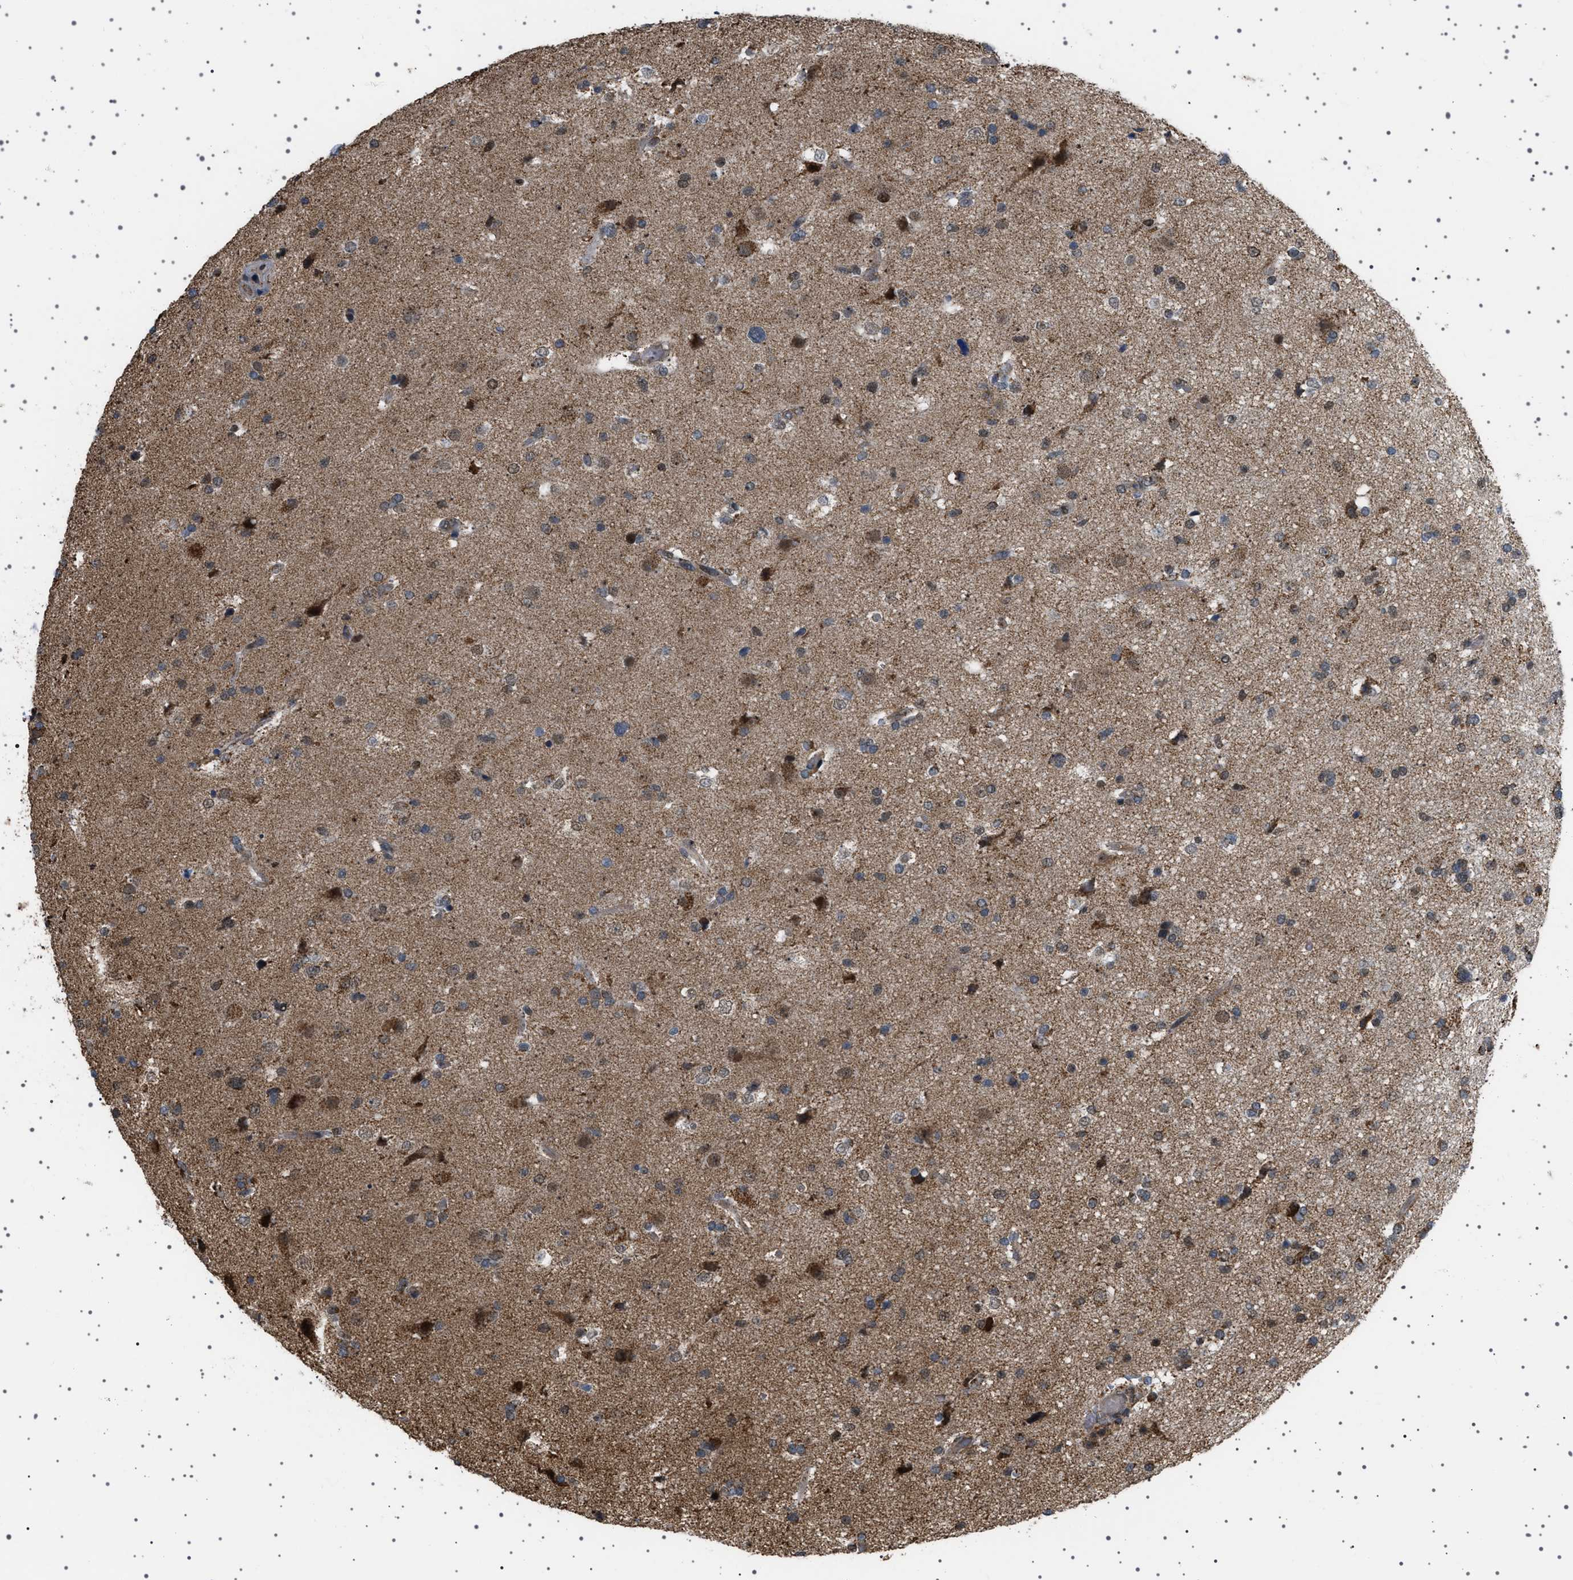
{"staining": {"intensity": "moderate", "quantity": "<25%", "location": "cytoplasmic/membranous,nuclear"}, "tissue": "glioma", "cell_type": "Tumor cells", "image_type": "cancer", "snomed": [{"axis": "morphology", "description": "Glioma, malignant, High grade"}, {"axis": "topography", "description": "Brain"}], "caption": "Malignant glioma (high-grade) was stained to show a protein in brown. There is low levels of moderate cytoplasmic/membranous and nuclear staining in approximately <25% of tumor cells. (DAB IHC with brightfield microscopy, high magnification).", "gene": "MELK", "patient": {"sex": "male", "age": 33}}